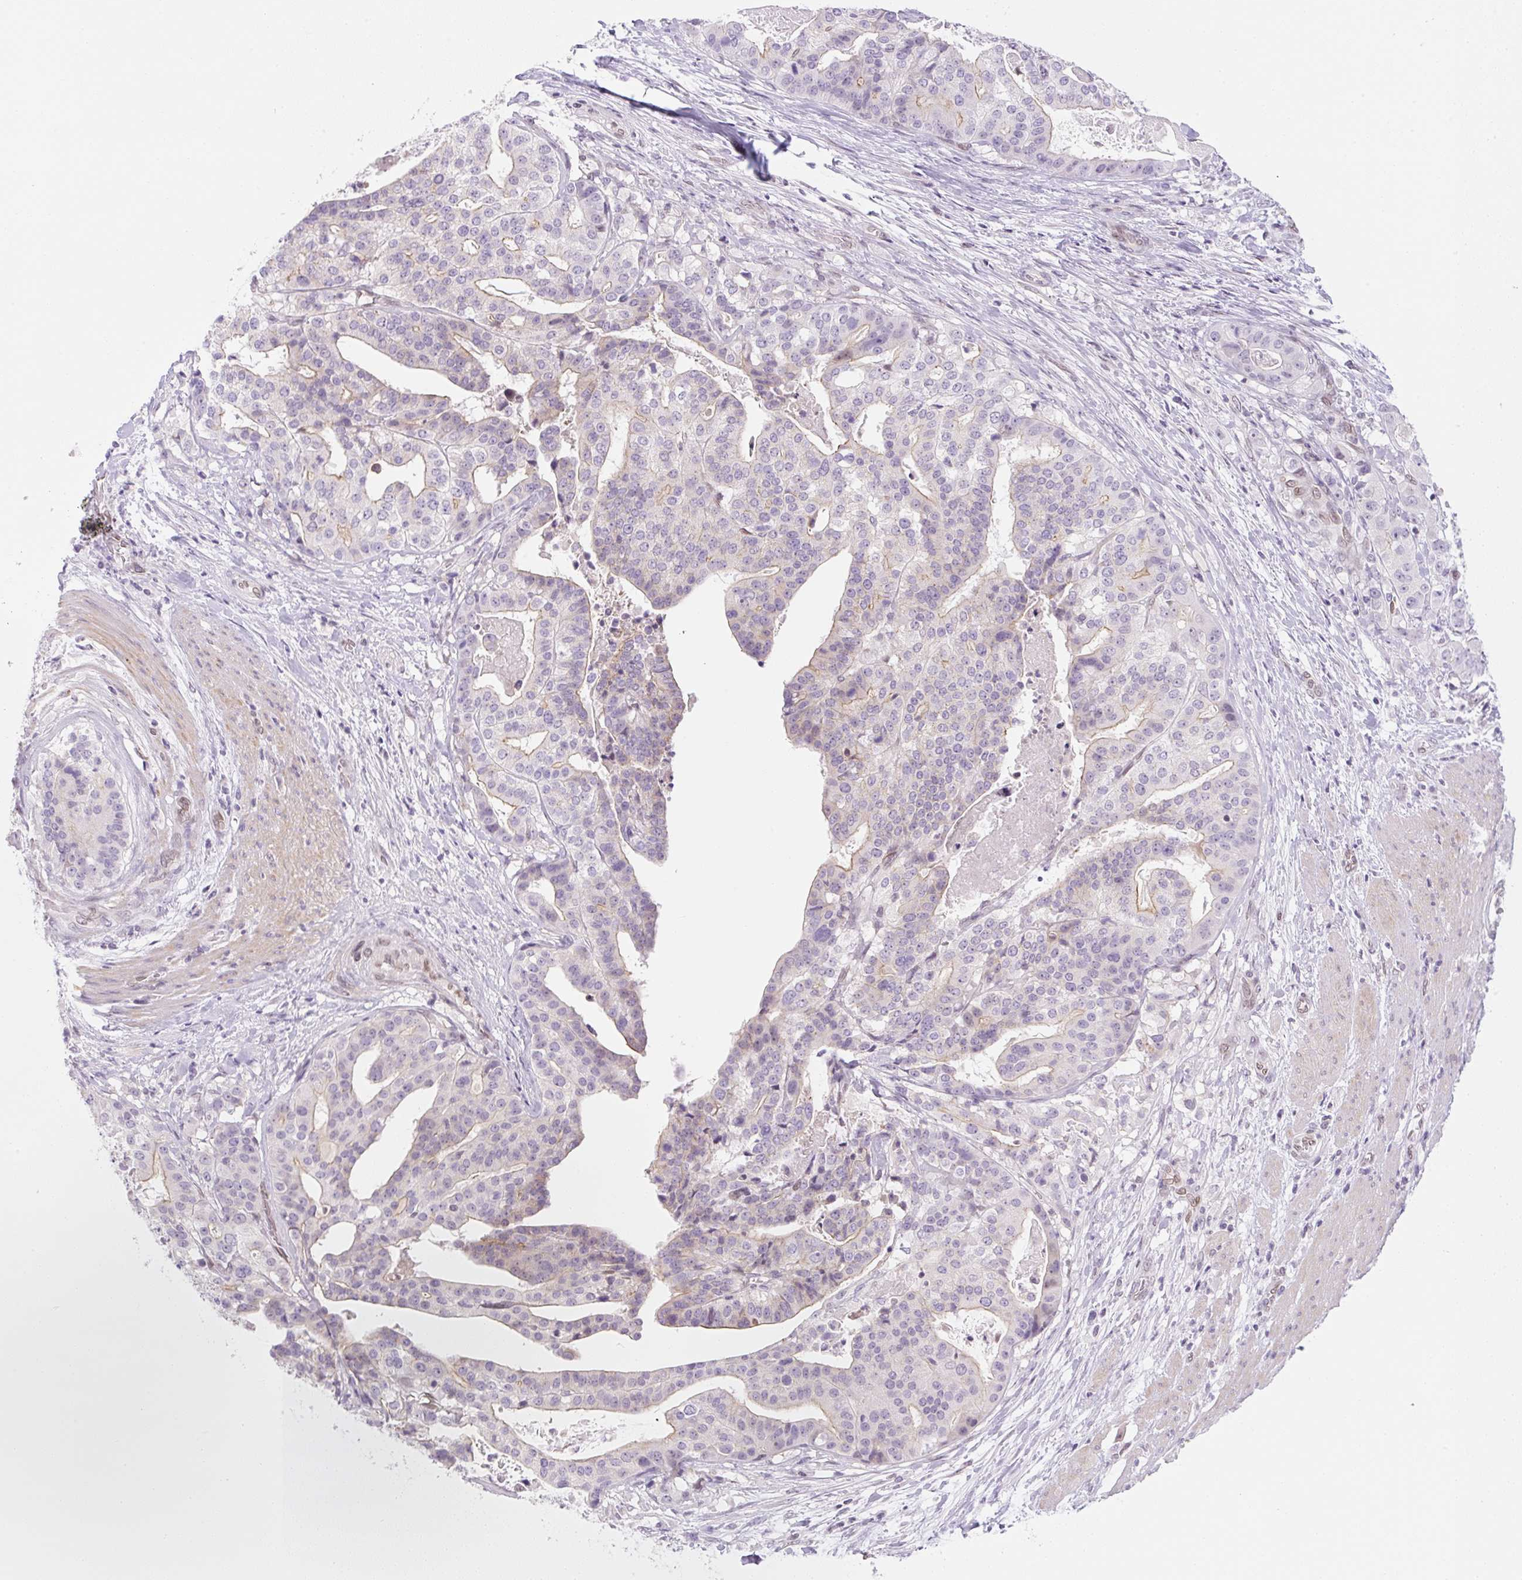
{"staining": {"intensity": "weak", "quantity": "<25%", "location": "cytoplasmic/membranous"}, "tissue": "stomach cancer", "cell_type": "Tumor cells", "image_type": "cancer", "snomed": [{"axis": "morphology", "description": "Adenocarcinoma, NOS"}, {"axis": "topography", "description": "Stomach"}], "caption": "Immunohistochemistry micrograph of neoplastic tissue: human adenocarcinoma (stomach) stained with DAB (3,3'-diaminobenzidine) exhibits no significant protein expression in tumor cells.", "gene": "SYNE3", "patient": {"sex": "male", "age": 48}}